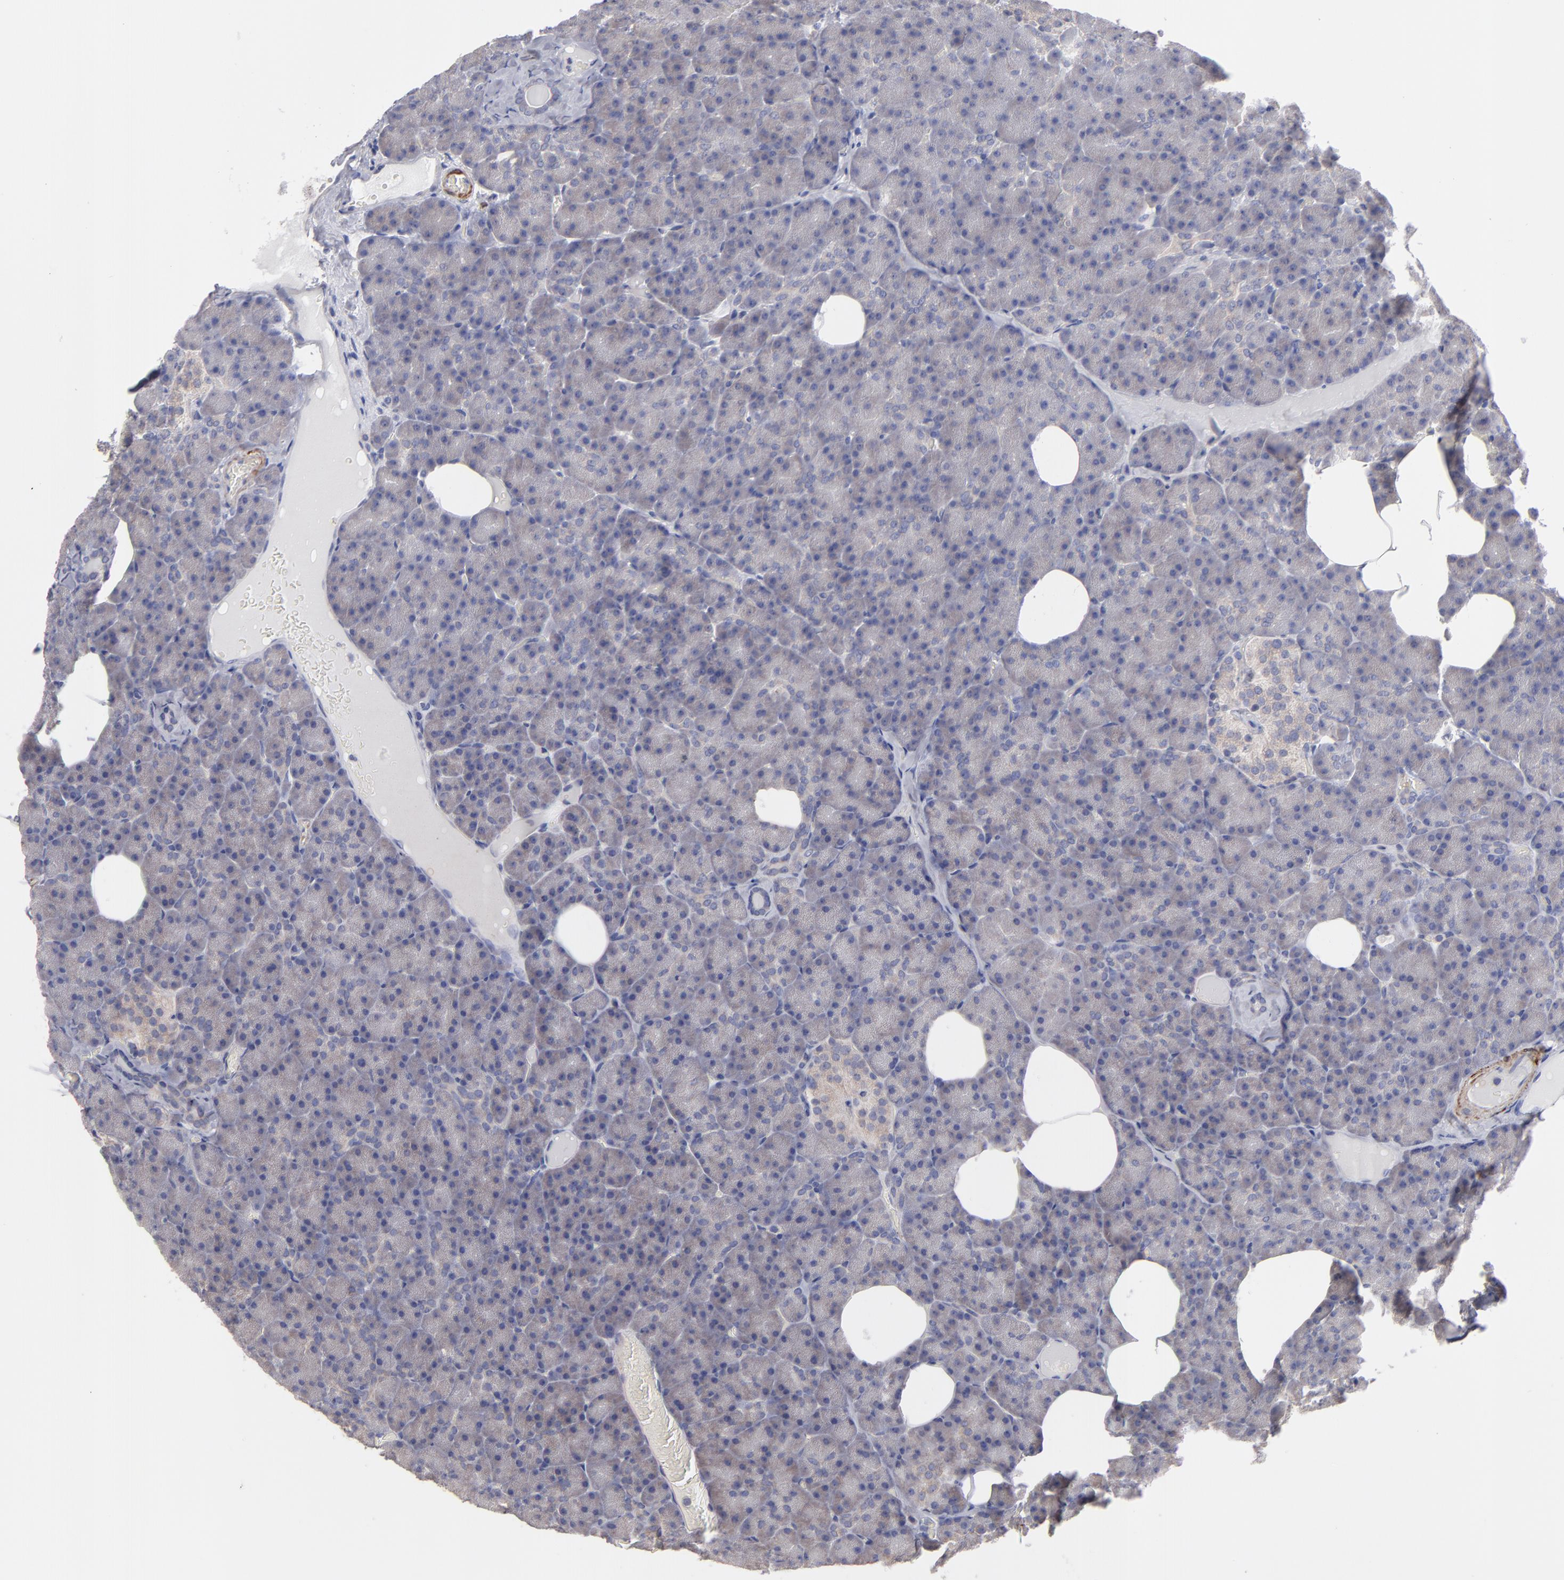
{"staining": {"intensity": "weak", "quantity": "25%-75%", "location": "cytoplasmic/membranous"}, "tissue": "pancreas", "cell_type": "Exocrine glandular cells", "image_type": "normal", "snomed": [{"axis": "morphology", "description": "Normal tissue, NOS"}, {"axis": "topography", "description": "Pancreas"}], "caption": "Unremarkable pancreas was stained to show a protein in brown. There is low levels of weak cytoplasmic/membranous positivity in about 25%-75% of exocrine glandular cells.", "gene": "SLMAP", "patient": {"sex": "female", "age": 35}}